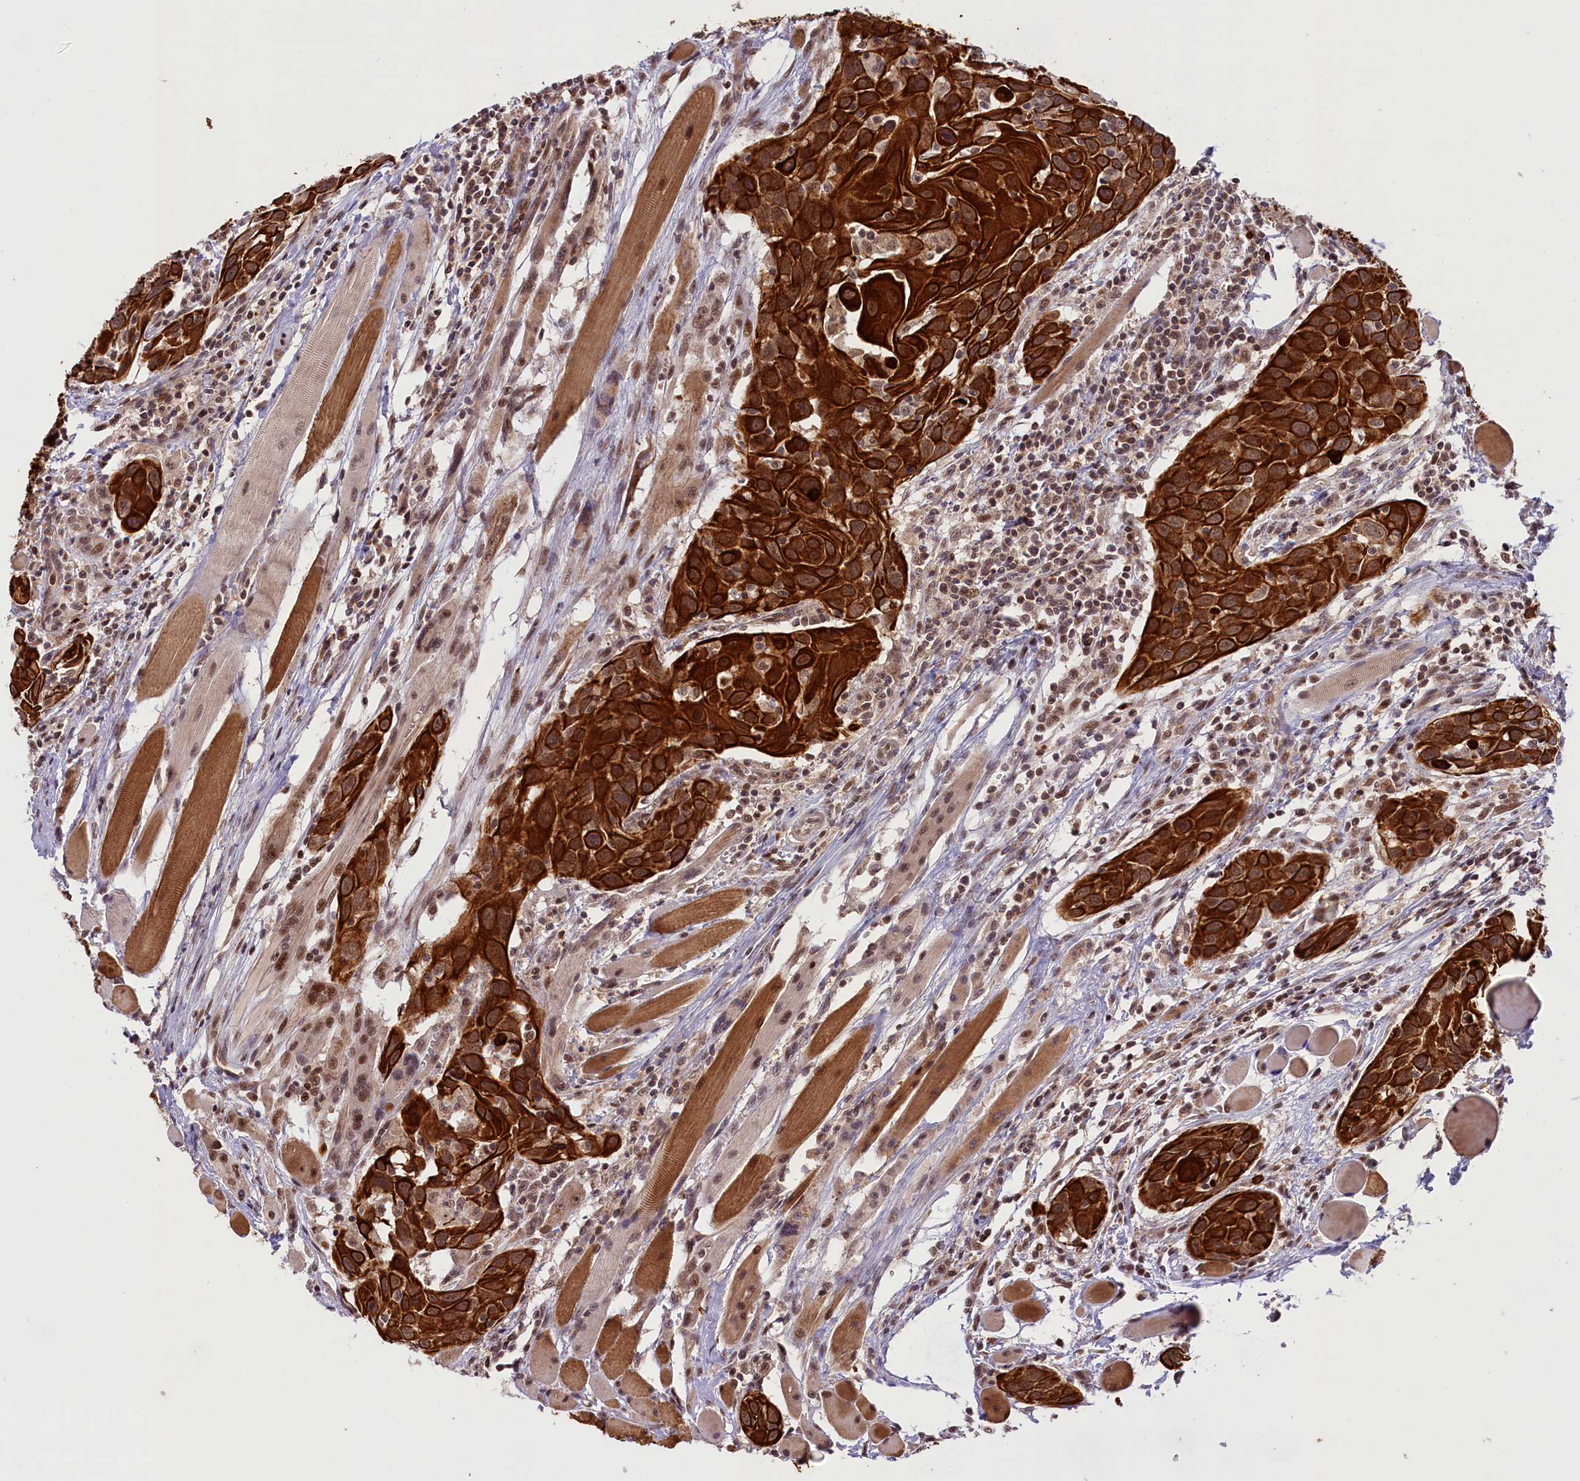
{"staining": {"intensity": "strong", "quantity": ">75%", "location": "cytoplasmic/membranous"}, "tissue": "head and neck cancer", "cell_type": "Tumor cells", "image_type": "cancer", "snomed": [{"axis": "morphology", "description": "Squamous cell carcinoma, NOS"}, {"axis": "topography", "description": "Oral tissue"}, {"axis": "topography", "description": "Head-Neck"}], "caption": "Squamous cell carcinoma (head and neck) stained for a protein (brown) exhibits strong cytoplasmic/membranous positive staining in about >75% of tumor cells.", "gene": "CARD8", "patient": {"sex": "female", "age": 50}}